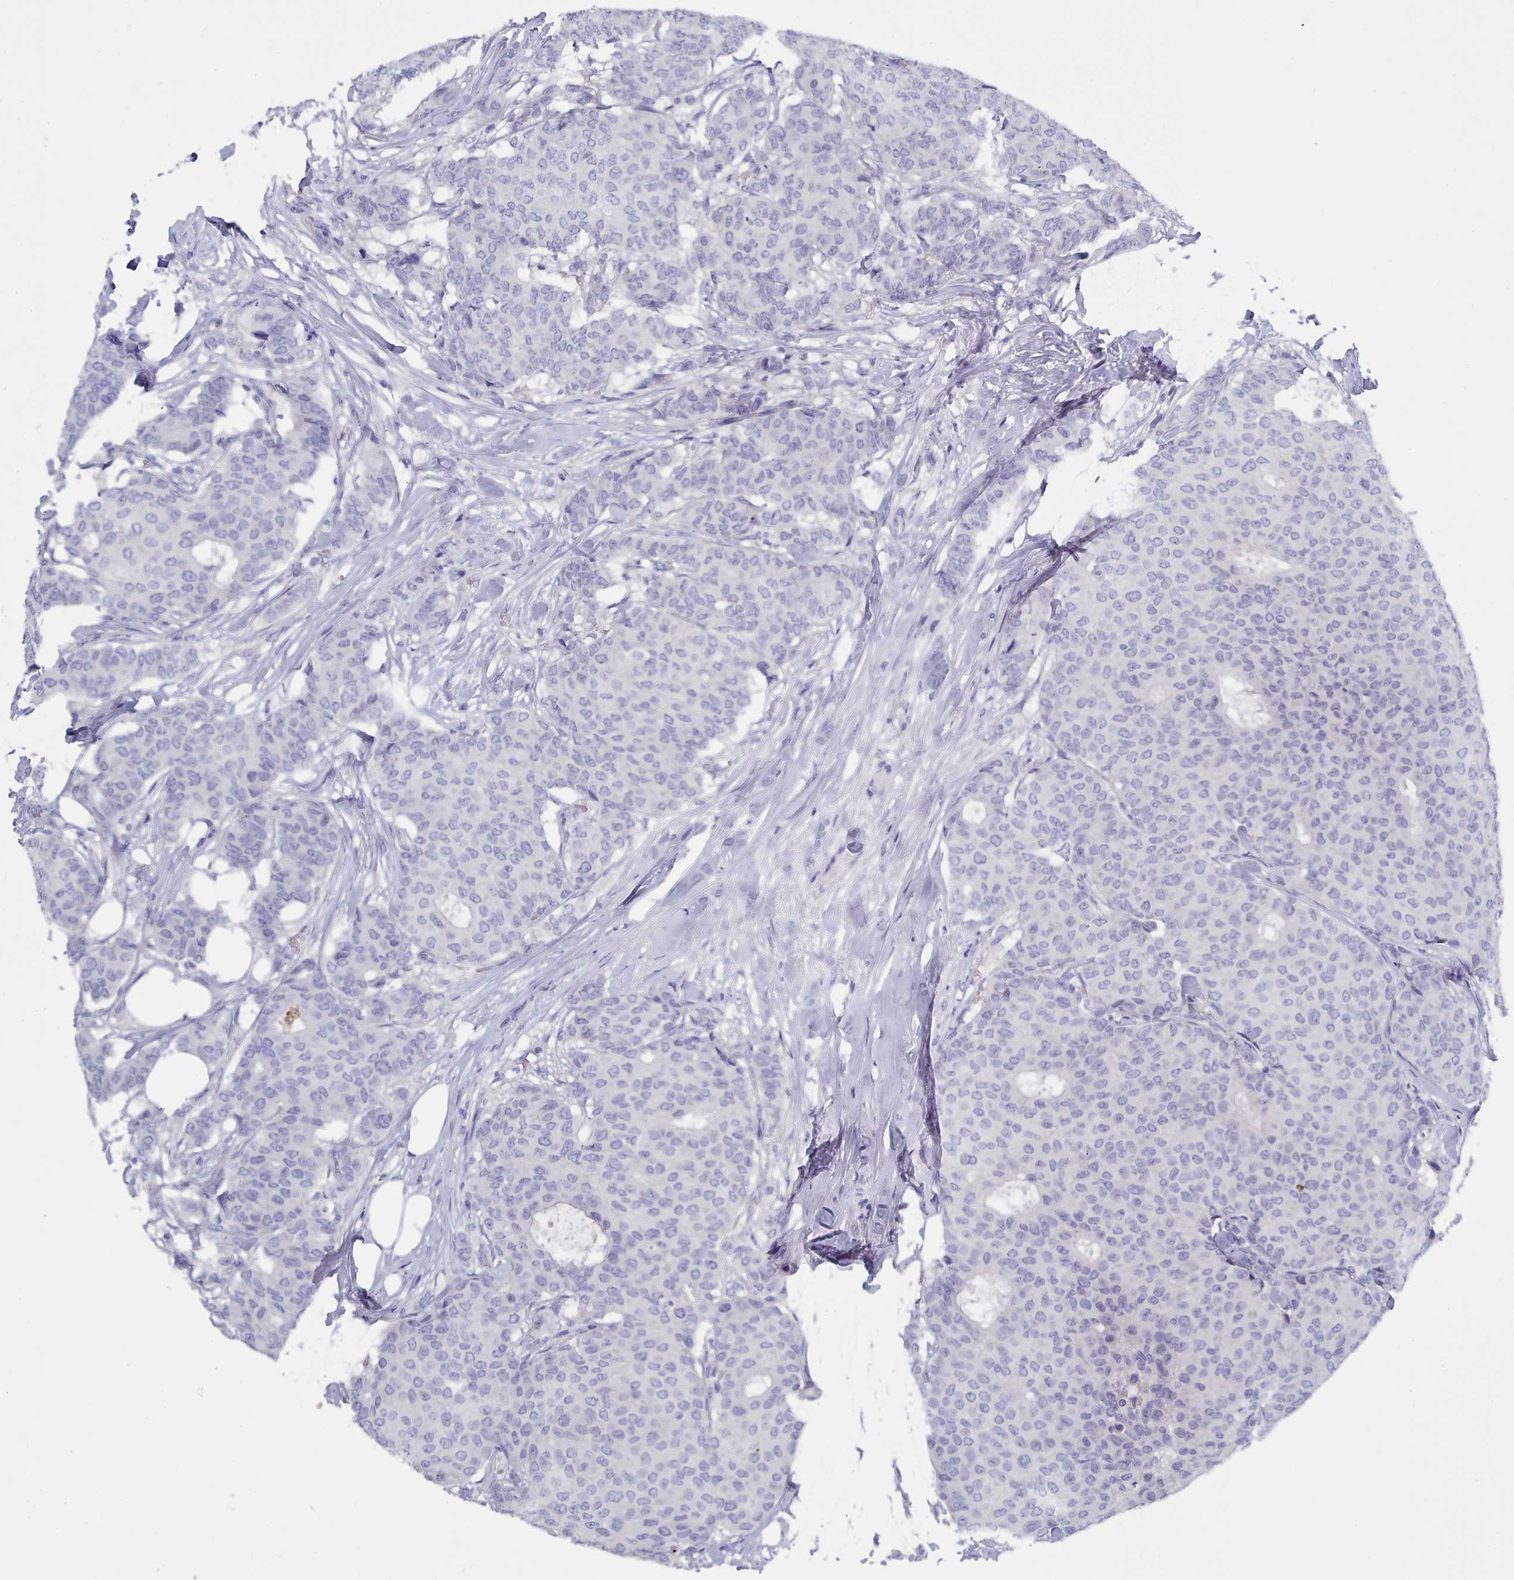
{"staining": {"intensity": "negative", "quantity": "none", "location": "none"}, "tissue": "breast cancer", "cell_type": "Tumor cells", "image_type": "cancer", "snomed": [{"axis": "morphology", "description": "Duct carcinoma"}, {"axis": "topography", "description": "Breast"}], "caption": "The IHC photomicrograph has no significant positivity in tumor cells of breast cancer tissue.", "gene": "PDE4C", "patient": {"sex": "female", "age": 75}}